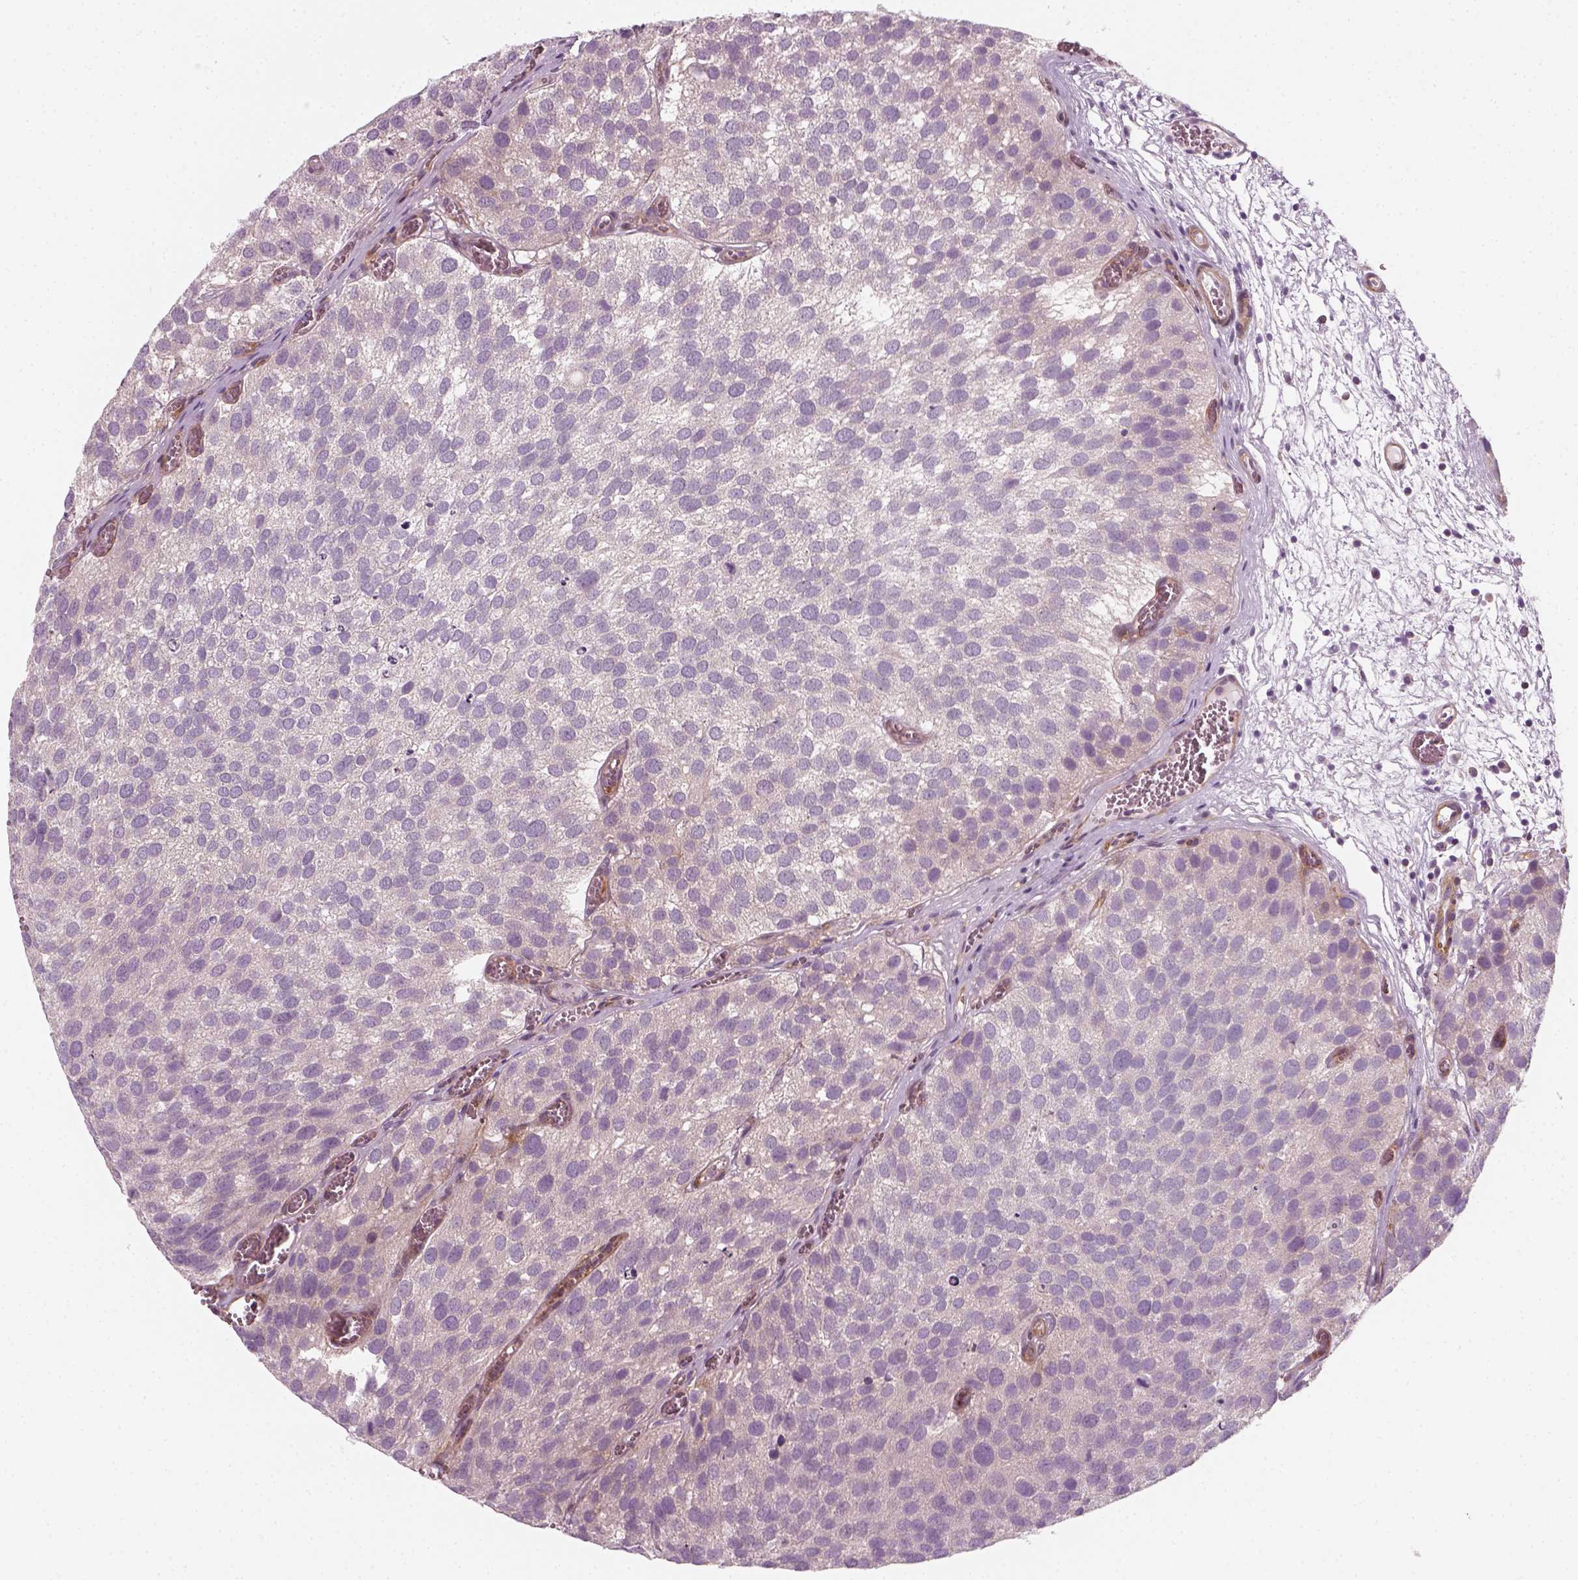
{"staining": {"intensity": "negative", "quantity": "none", "location": "none"}, "tissue": "urothelial cancer", "cell_type": "Tumor cells", "image_type": "cancer", "snomed": [{"axis": "morphology", "description": "Urothelial carcinoma, Low grade"}, {"axis": "topography", "description": "Urinary bladder"}], "caption": "IHC of urothelial carcinoma (low-grade) exhibits no positivity in tumor cells.", "gene": "DNASE1L1", "patient": {"sex": "female", "age": 69}}